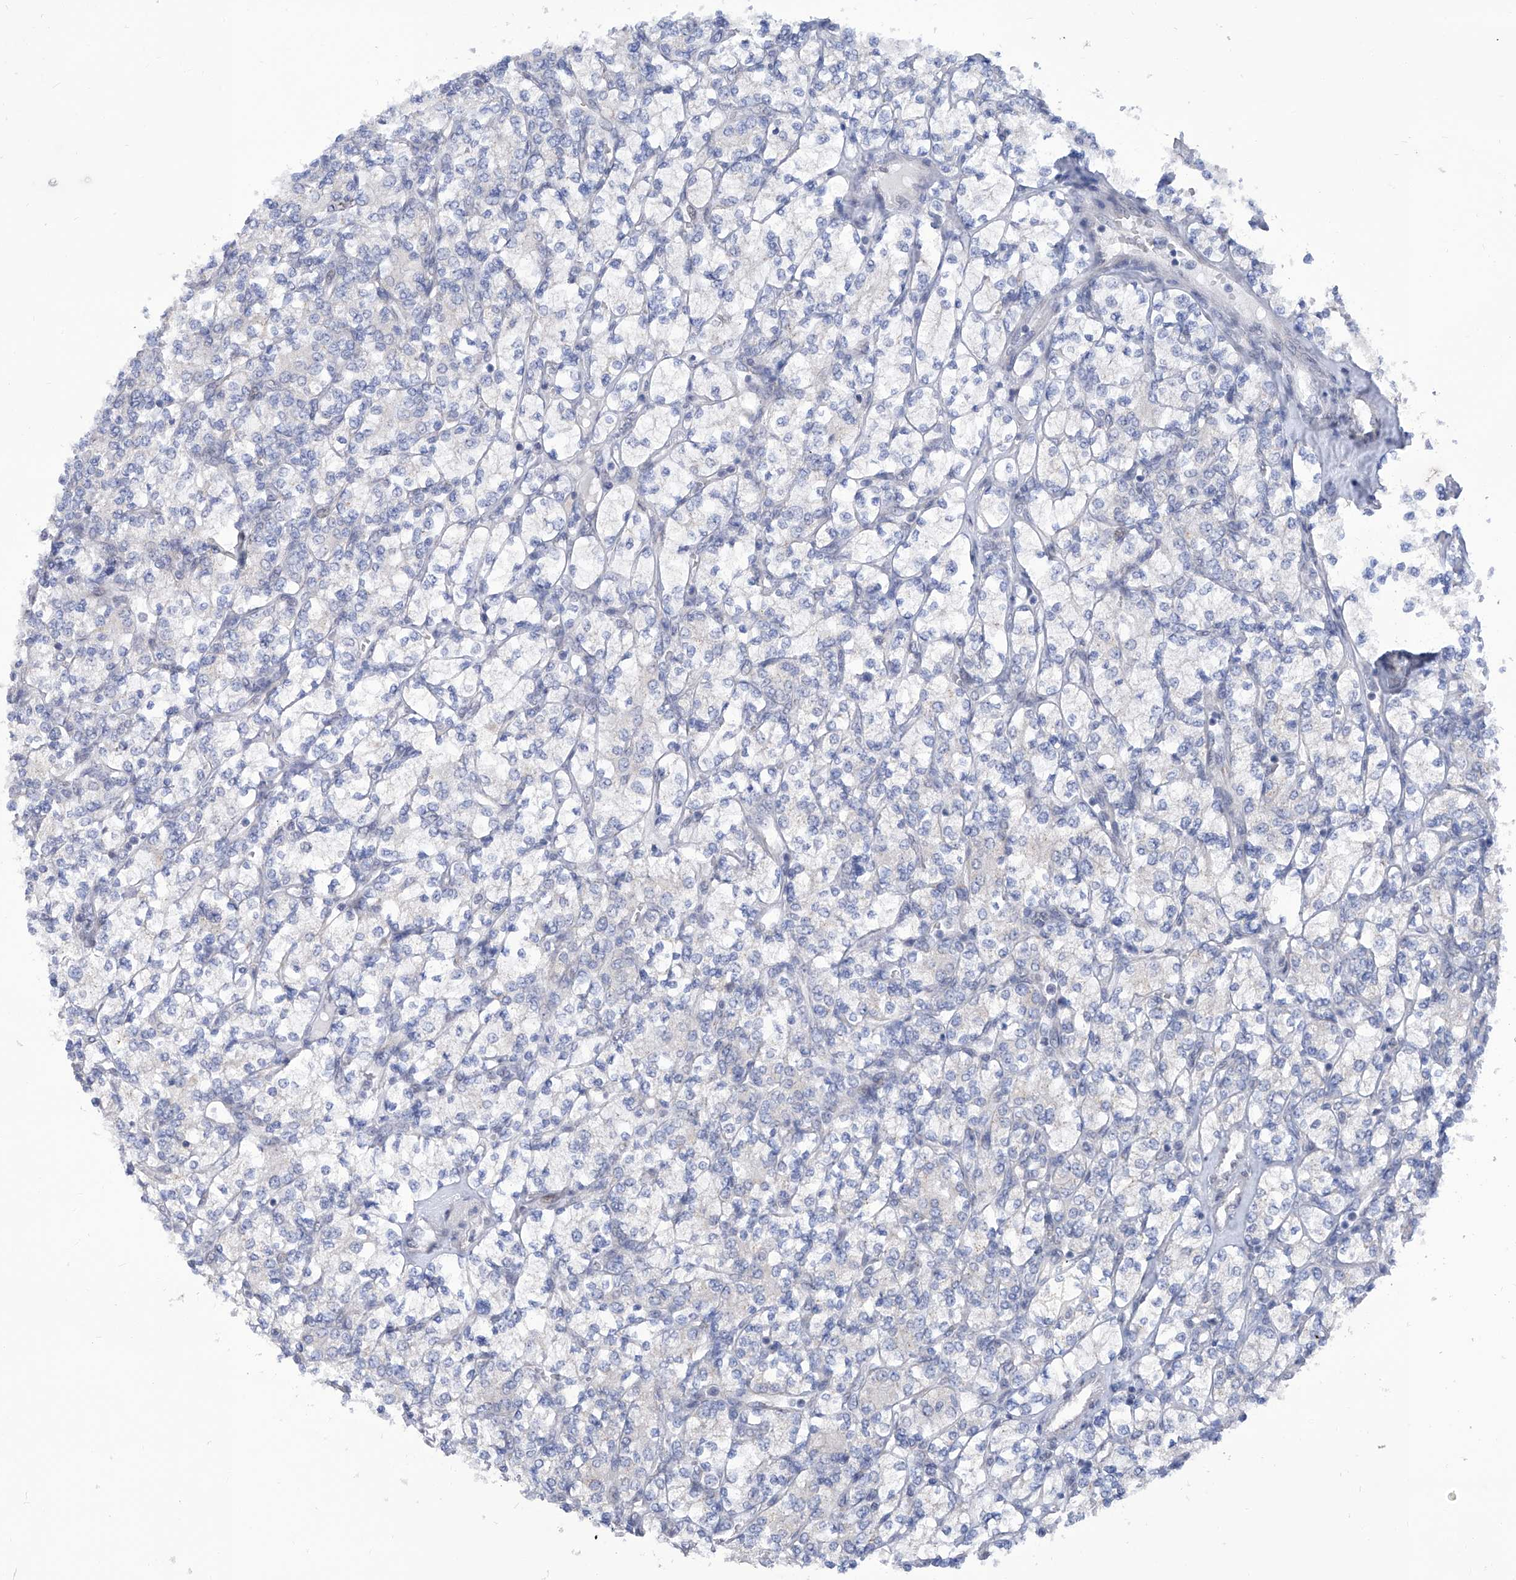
{"staining": {"intensity": "negative", "quantity": "none", "location": "none"}, "tissue": "renal cancer", "cell_type": "Tumor cells", "image_type": "cancer", "snomed": [{"axis": "morphology", "description": "Adenocarcinoma, NOS"}, {"axis": "topography", "description": "Kidney"}], "caption": "An immunohistochemistry (IHC) photomicrograph of adenocarcinoma (renal) is shown. There is no staining in tumor cells of adenocarcinoma (renal). The staining was performed using DAB to visualize the protein expression in brown, while the nuclei were stained in blue with hematoxylin (Magnification: 20x).", "gene": "SART1", "patient": {"sex": "male", "age": 77}}